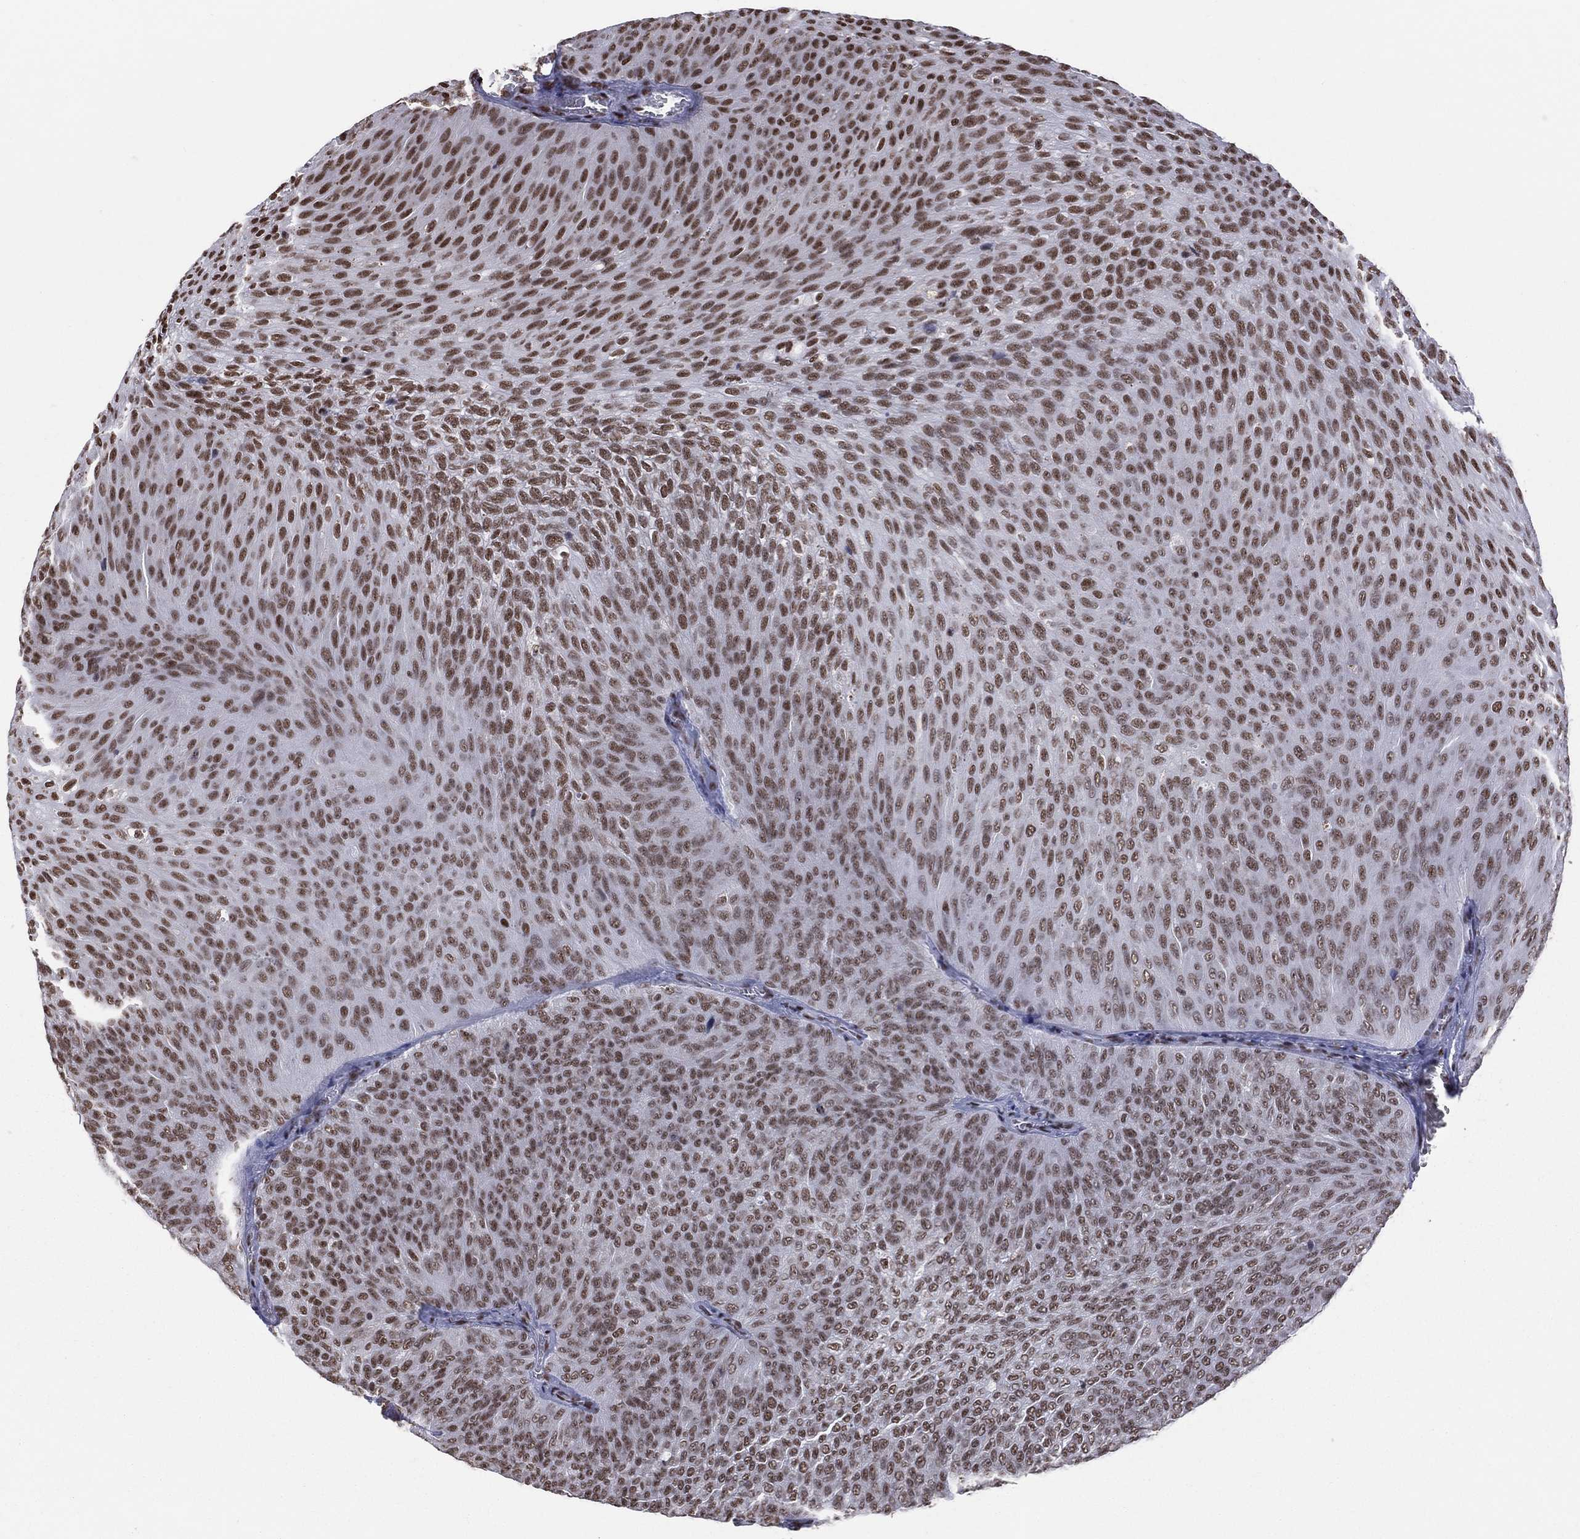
{"staining": {"intensity": "strong", "quantity": ">75%", "location": "nuclear"}, "tissue": "urothelial cancer", "cell_type": "Tumor cells", "image_type": "cancer", "snomed": [{"axis": "morphology", "description": "Urothelial carcinoma, Low grade"}, {"axis": "topography", "description": "Urinary bladder"}], "caption": "Urothelial cancer tissue displays strong nuclear staining in approximately >75% of tumor cells", "gene": "ZNF7", "patient": {"sex": "male", "age": 78}}